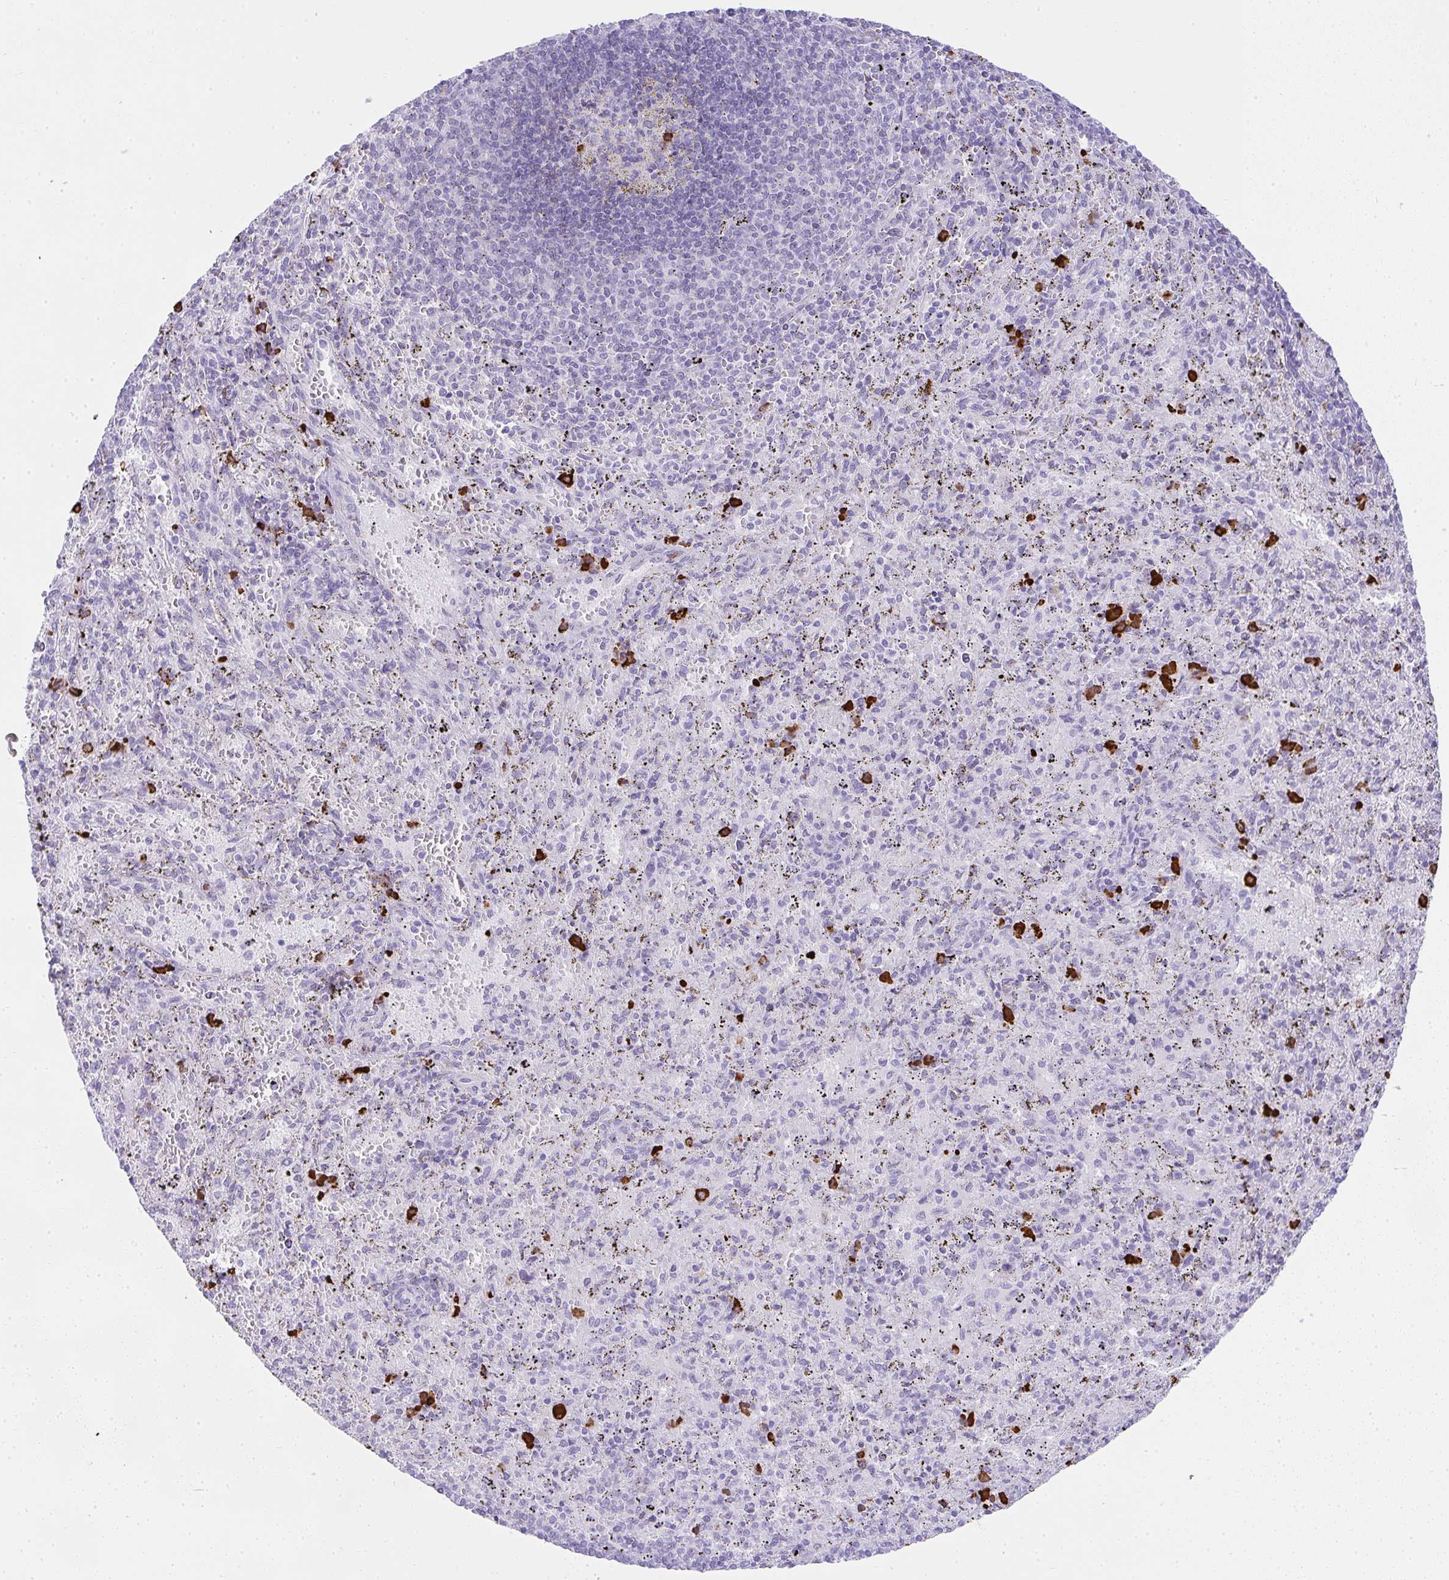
{"staining": {"intensity": "strong", "quantity": "<25%", "location": "cytoplasmic/membranous"}, "tissue": "spleen", "cell_type": "Cells in red pulp", "image_type": "normal", "snomed": [{"axis": "morphology", "description": "Normal tissue, NOS"}, {"axis": "topography", "description": "Spleen"}], "caption": "Cells in red pulp demonstrate medium levels of strong cytoplasmic/membranous positivity in approximately <25% of cells in unremarkable human spleen.", "gene": "CDADC1", "patient": {"sex": "male", "age": 57}}